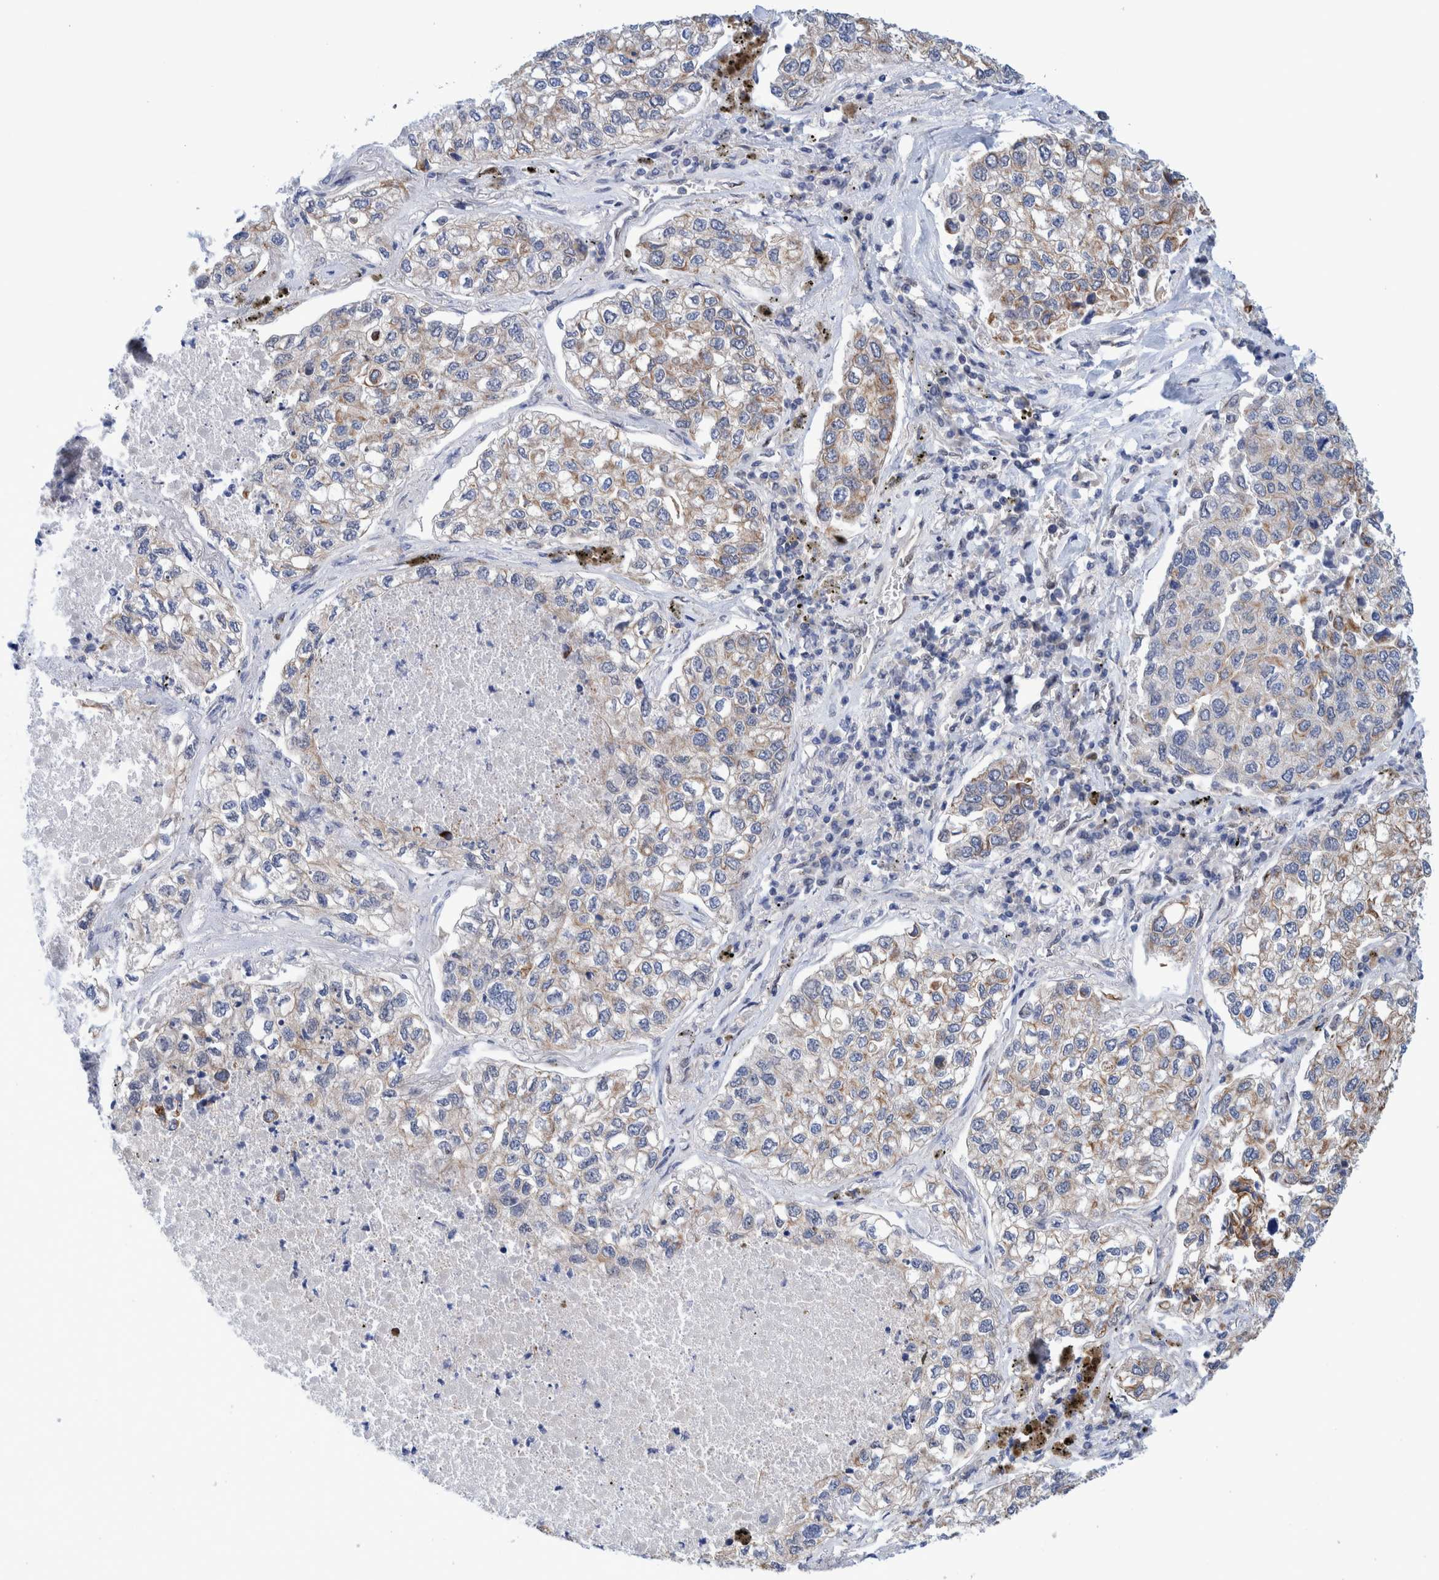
{"staining": {"intensity": "weak", "quantity": "25%-75%", "location": "cytoplasmic/membranous"}, "tissue": "lung cancer", "cell_type": "Tumor cells", "image_type": "cancer", "snomed": [{"axis": "morphology", "description": "Inflammation, NOS"}, {"axis": "morphology", "description": "Adenocarcinoma, NOS"}, {"axis": "topography", "description": "Lung"}], "caption": "Lung cancer stained for a protein (brown) shows weak cytoplasmic/membranous positive staining in approximately 25%-75% of tumor cells.", "gene": "PFAS", "patient": {"sex": "male", "age": 63}}